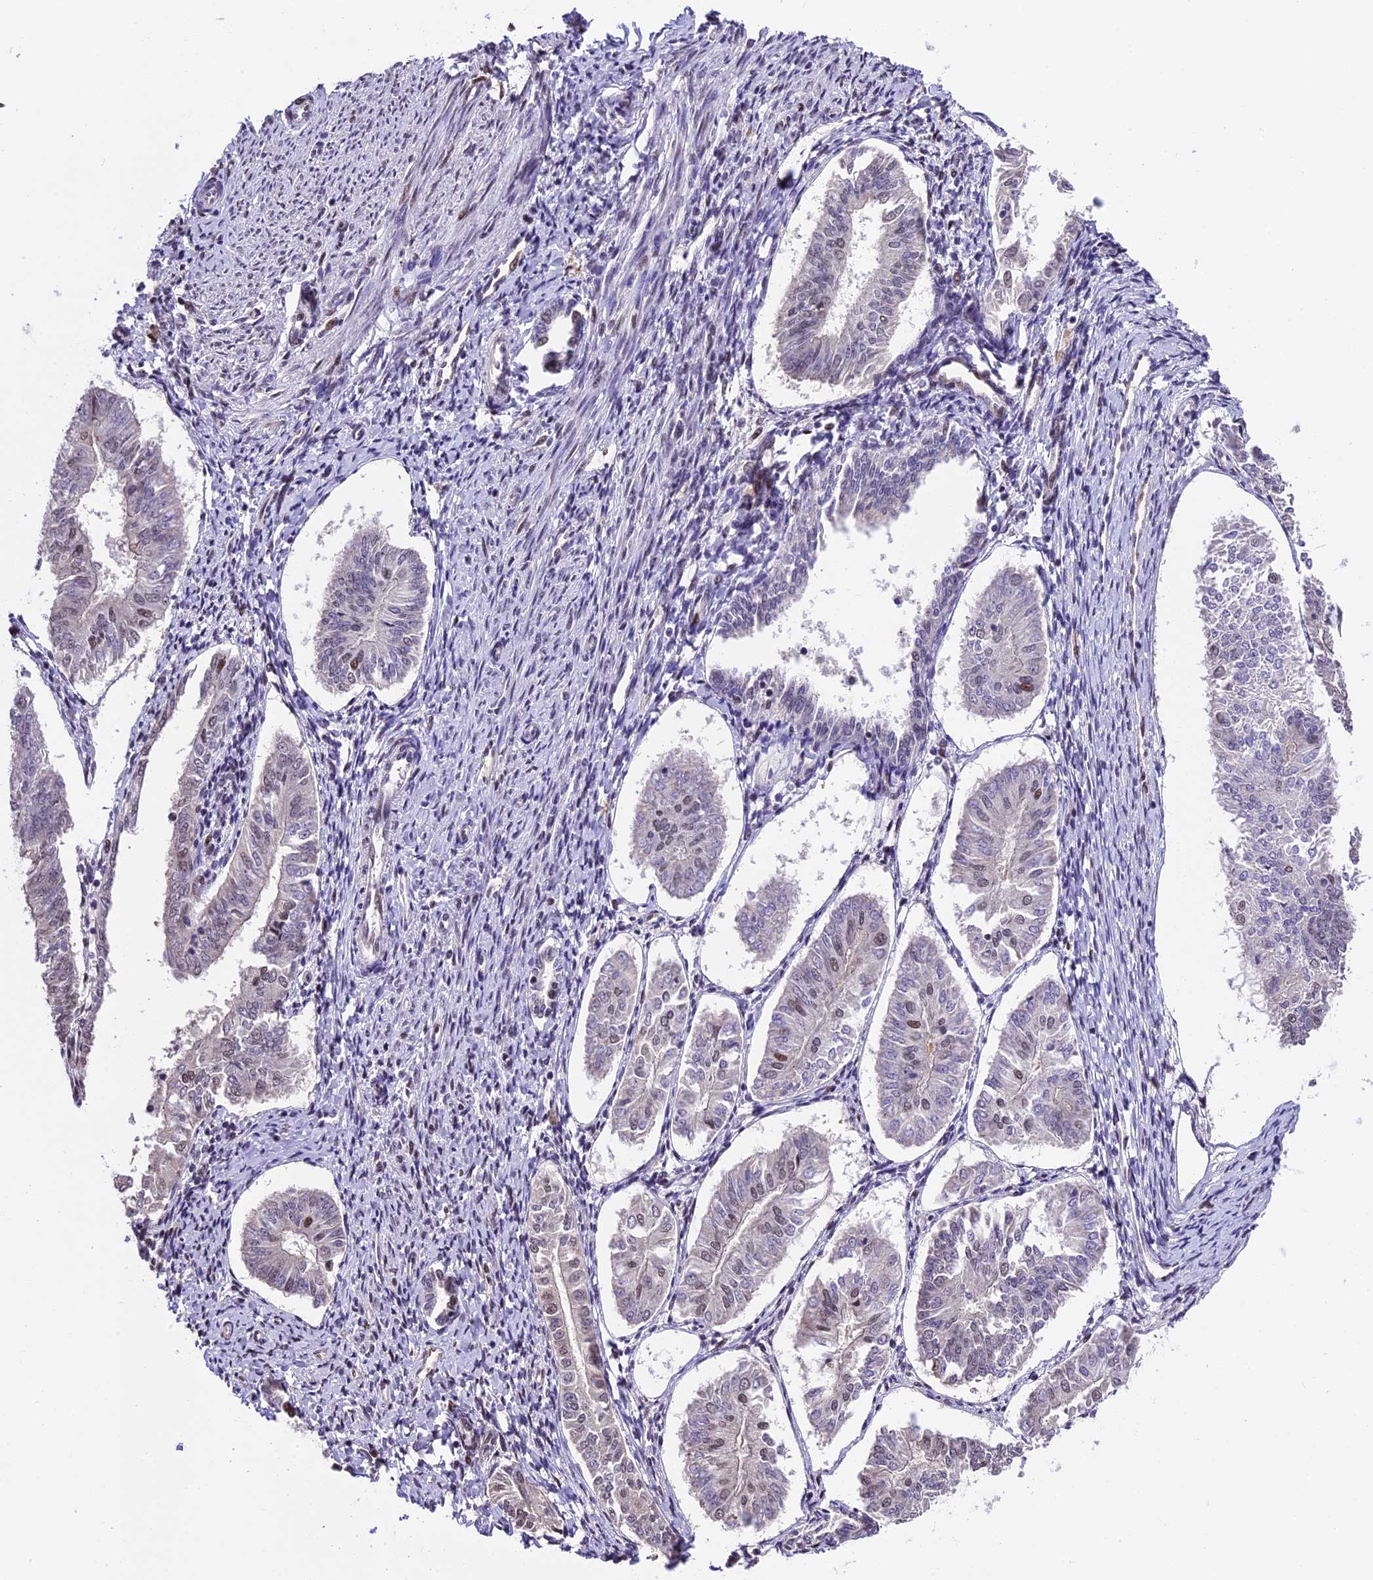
{"staining": {"intensity": "weak", "quantity": "<25%", "location": "nuclear"}, "tissue": "endometrial cancer", "cell_type": "Tumor cells", "image_type": "cancer", "snomed": [{"axis": "morphology", "description": "Adenocarcinoma, NOS"}, {"axis": "topography", "description": "Endometrium"}], "caption": "This image is of endometrial adenocarcinoma stained with immunohistochemistry to label a protein in brown with the nuclei are counter-stained blue. There is no positivity in tumor cells.", "gene": "POLR3E", "patient": {"sex": "female", "age": 58}}